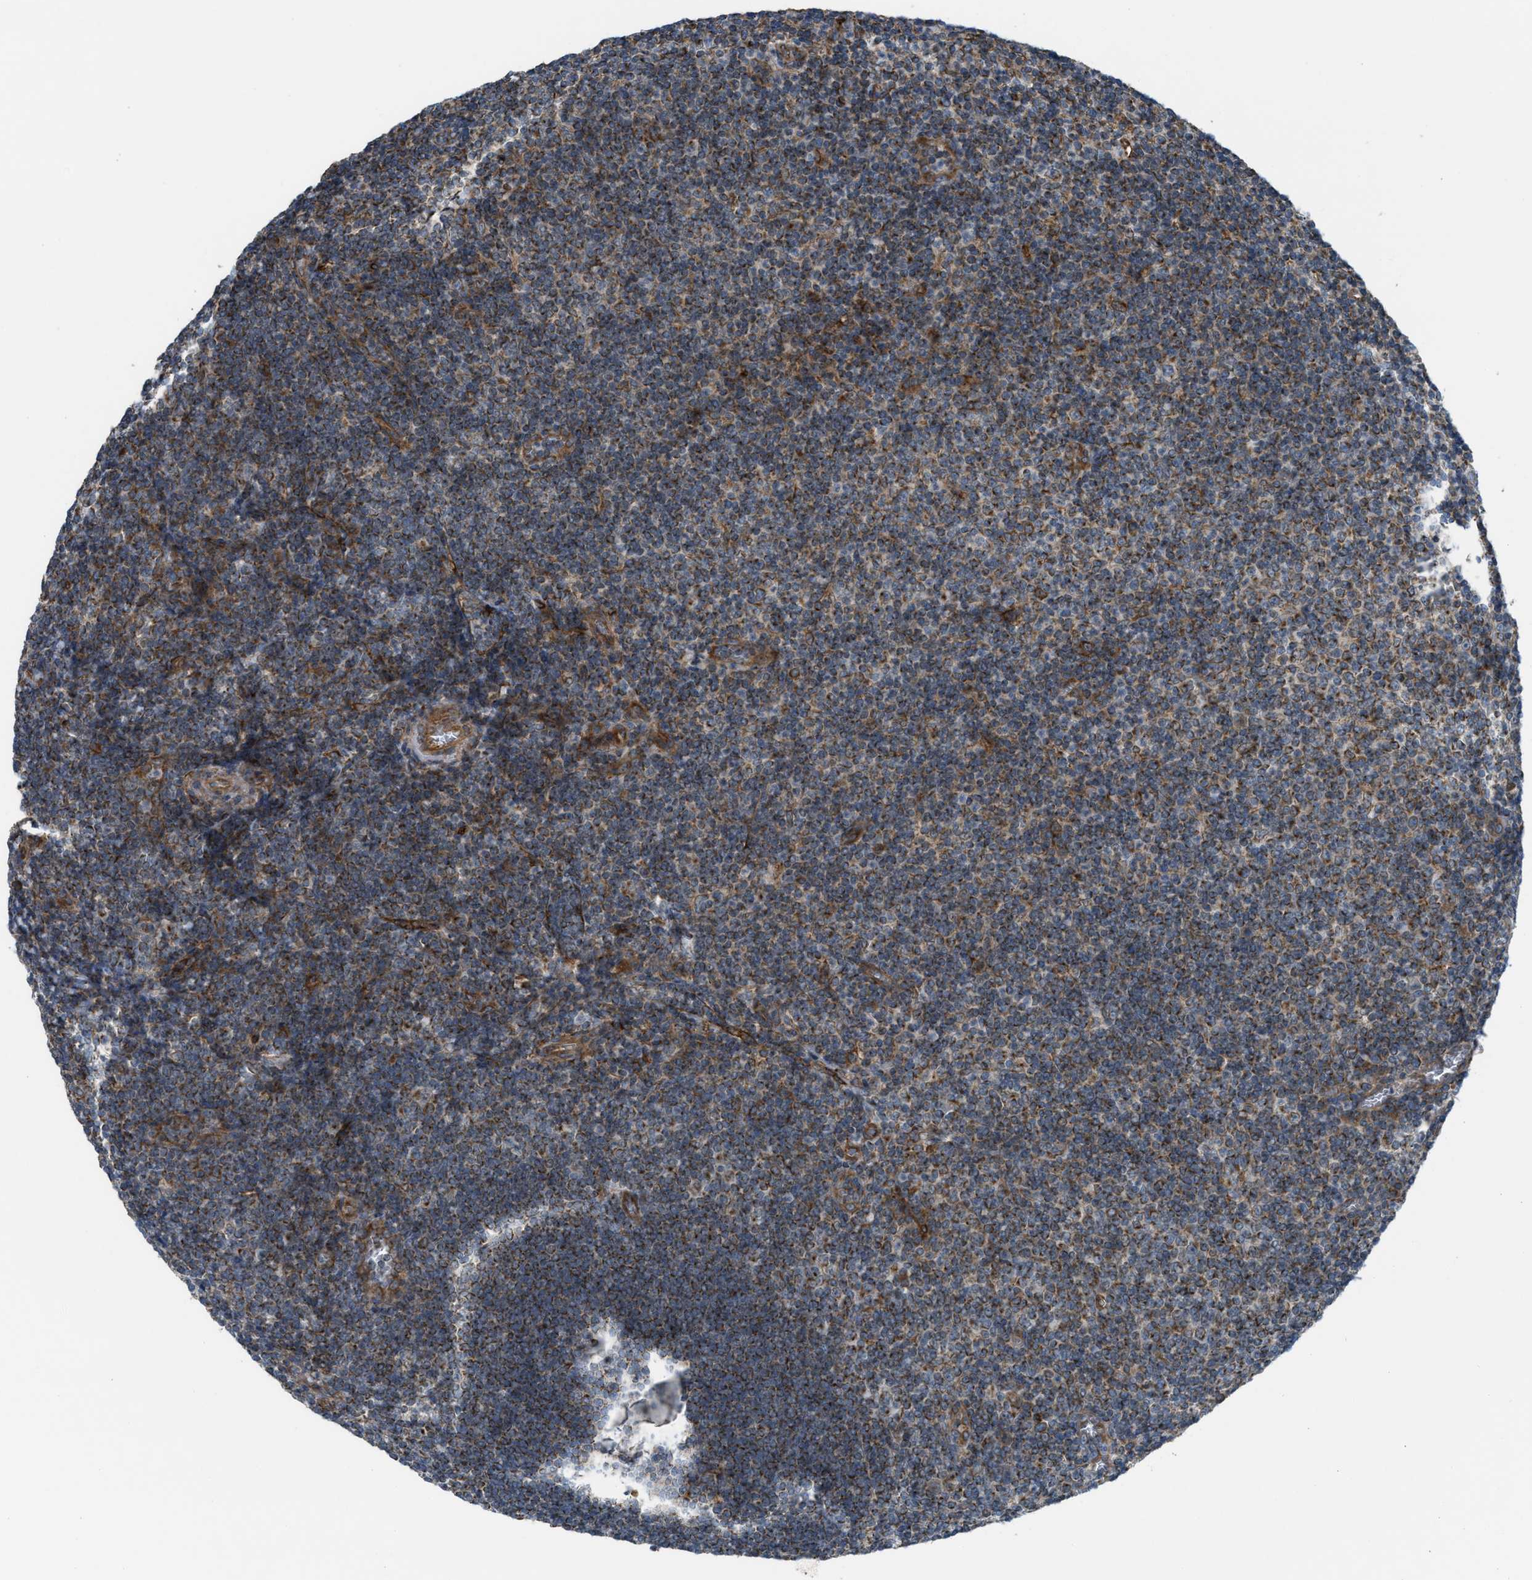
{"staining": {"intensity": "moderate", "quantity": "25%-75%", "location": "cytoplasmic/membranous"}, "tissue": "tonsil", "cell_type": "Germinal center cells", "image_type": "normal", "snomed": [{"axis": "morphology", "description": "Normal tissue, NOS"}, {"axis": "topography", "description": "Tonsil"}], "caption": "An image showing moderate cytoplasmic/membranous expression in approximately 25%-75% of germinal center cells in benign tonsil, as visualized by brown immunohistochemical staining.", "gene": "SLC10A3", "patient": {"sex": "male", "age": 37}}